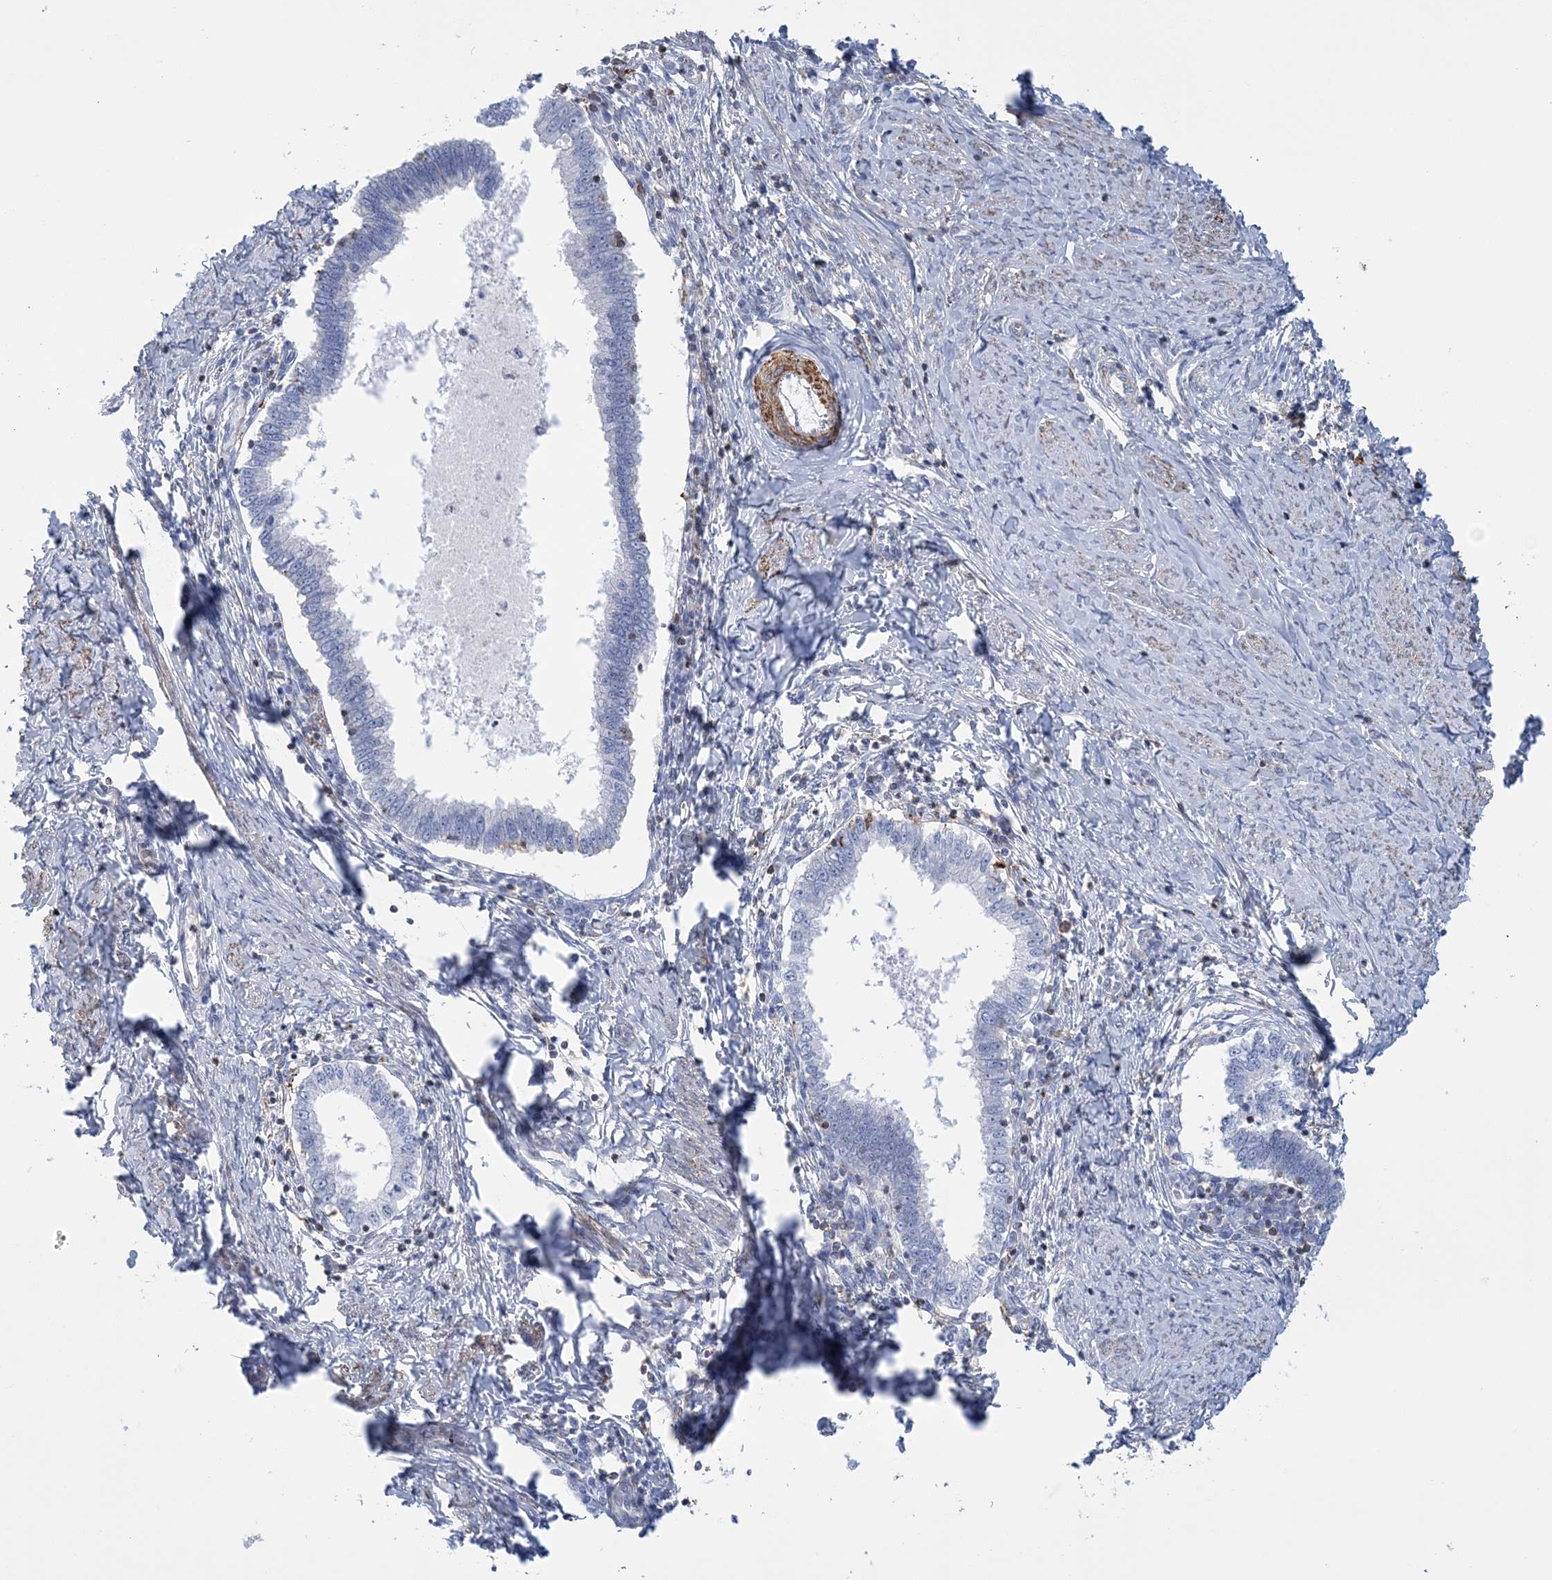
{"staining": {"intensity": "negative", "quantity": "none", "location": "none"}, "tissue": "cervical cancer", "cell_type": "Tumor cells", "image_type": "cancer", "snomed": [{"axis": "morphology", "description": "Adenocarcinoma, NOS"}, {"axis": "topography", "description": "Cervix"}], "caption": "The IHC image has no significant expression in tumor cells of cervical adenocarcinoma tissue.", "gene": "C11orf21", "patient": {"sex": "female", "age": 36}}